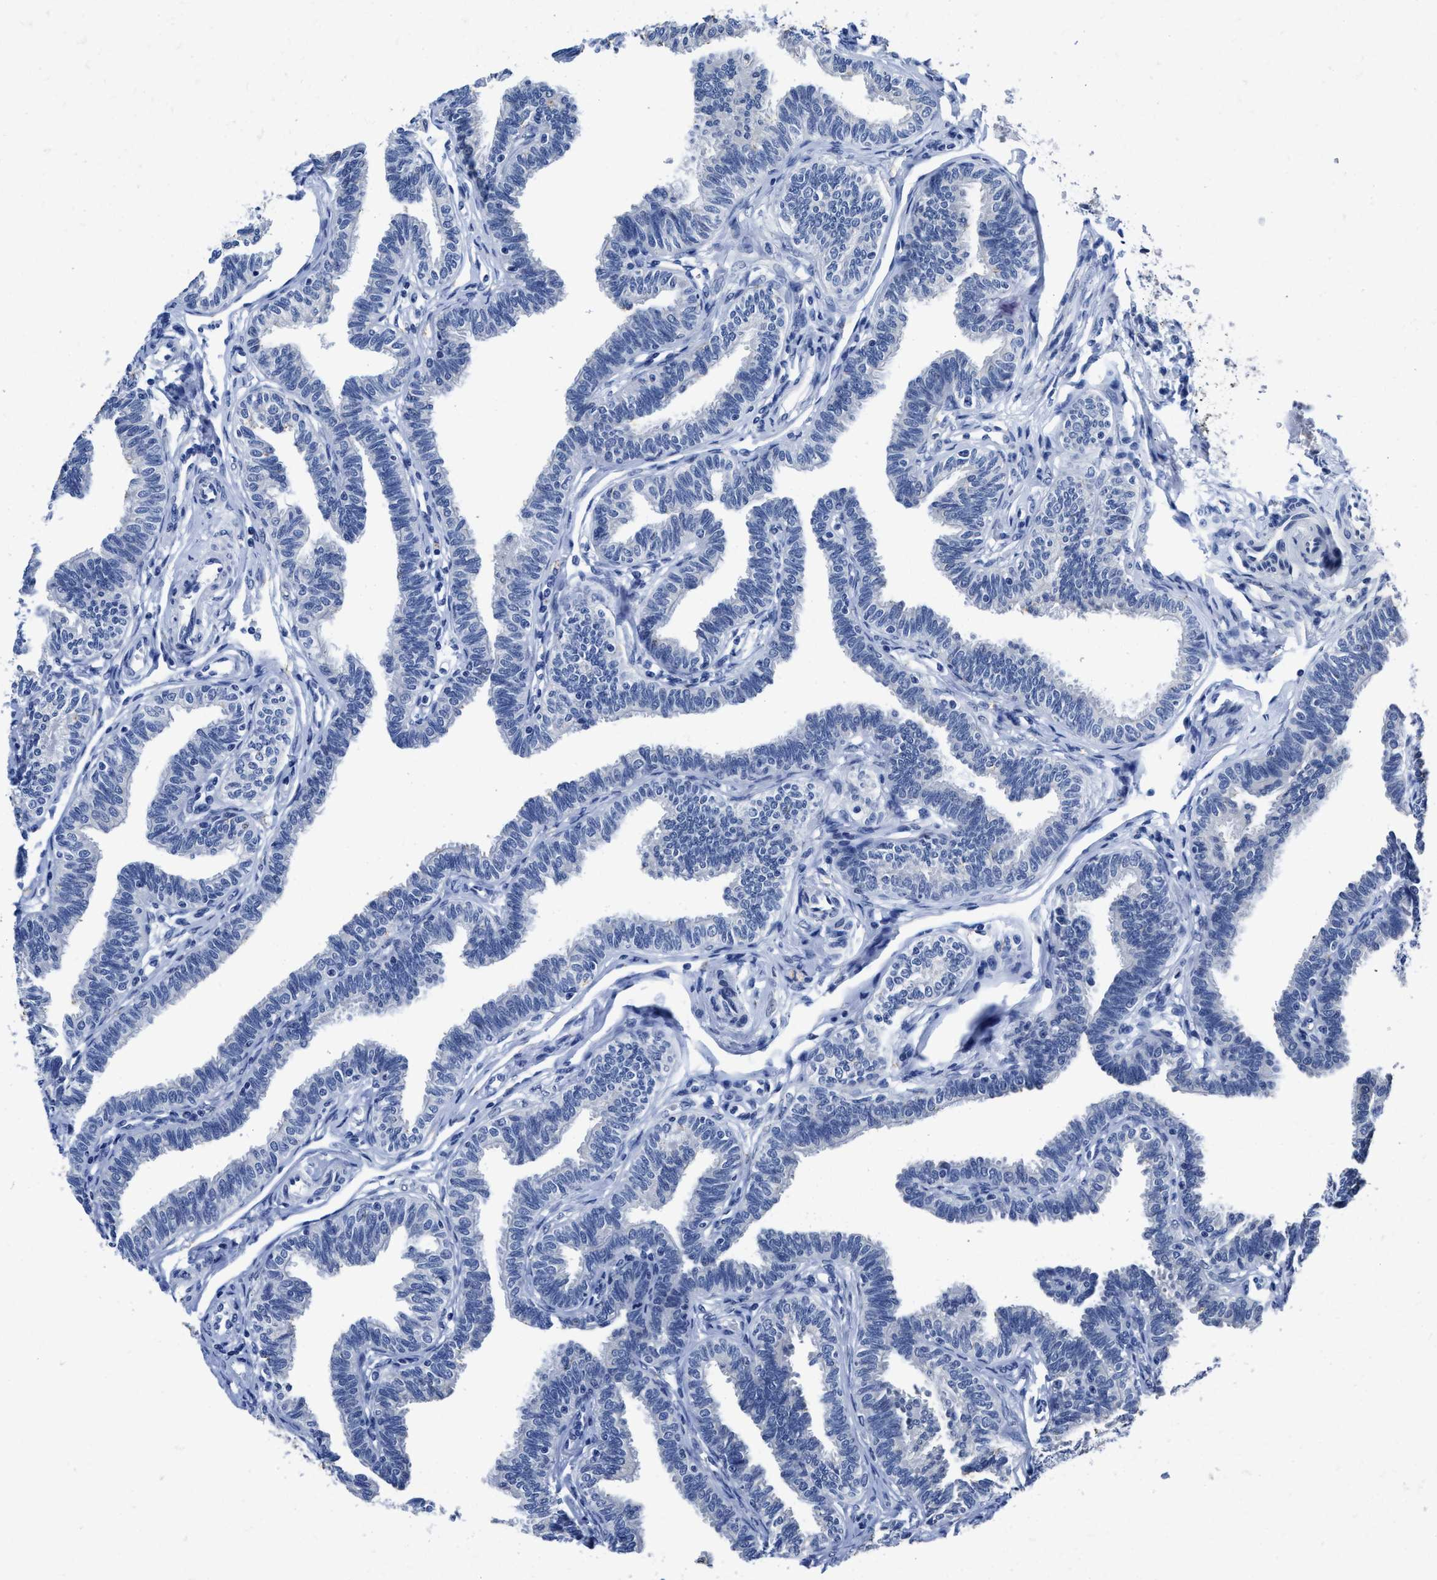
{"staining": {"intensity": "negative", "quantity": "none", "location": "none"}, "tissue": "fallopian tube", "cell_type": "Glandular cells", "image_type": "normal", "snomed": [{"axis": "morphology", "description": "Normal tissue, NOS"}, {"axis": "topography", "description": "Fallopian tube"}, {"axis": "topography", "description": "Ovary"}], "caption": "Fallopian tube stained for a protein using immunohistochemistry displays no expression glandular cells.", "gene": "HOOK1", "patient": {"sex": "female", "age": 23}}